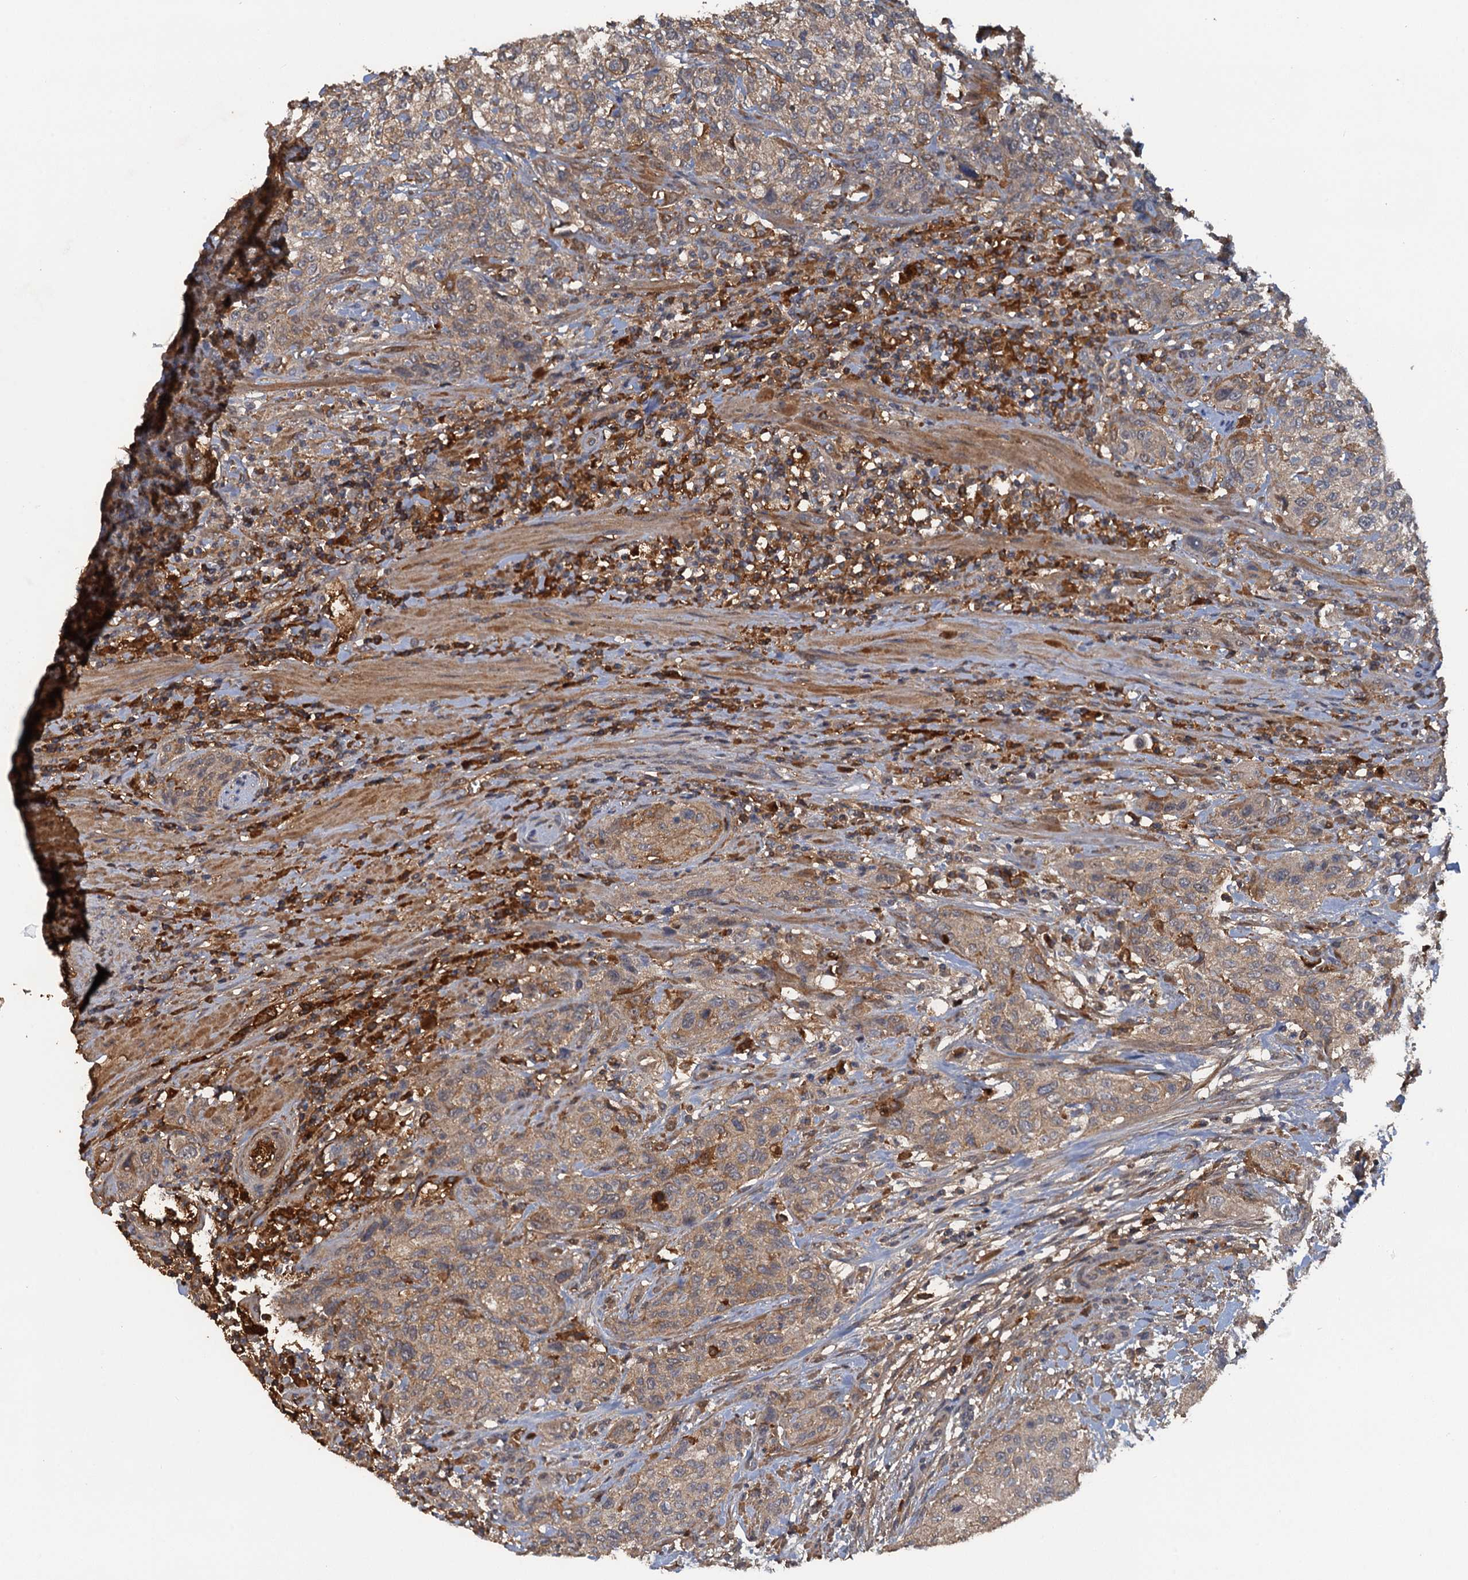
{"staining": {"intensity": "moderate", "quantity": ">75%", "location": "cytoplasmic/membranous"}, "tissue": "urothelial cancer", "cell_type": "Tumor cells", "image_type": "cancer", "snomed": [{"axis": "morphology", "description": "Normal tissue, NOS"}, {"axis": "morphology", "description": "Urothelial carcinoma, NOS"}, {"axis": "topography", "description": "Urinary bladder"}, {"axis": "topography", "description": "Peripheral nerve tissue"}], "caption": "This histopathology image demonstrates immunohistochemistry (IHC) staining of human urothelial cancer, with medium moderate cytoplasmic/membranous staining in about >75% of tumor cells.", "gene": "HAPLN3", "patient": {"sex": "male", "age": 35}}